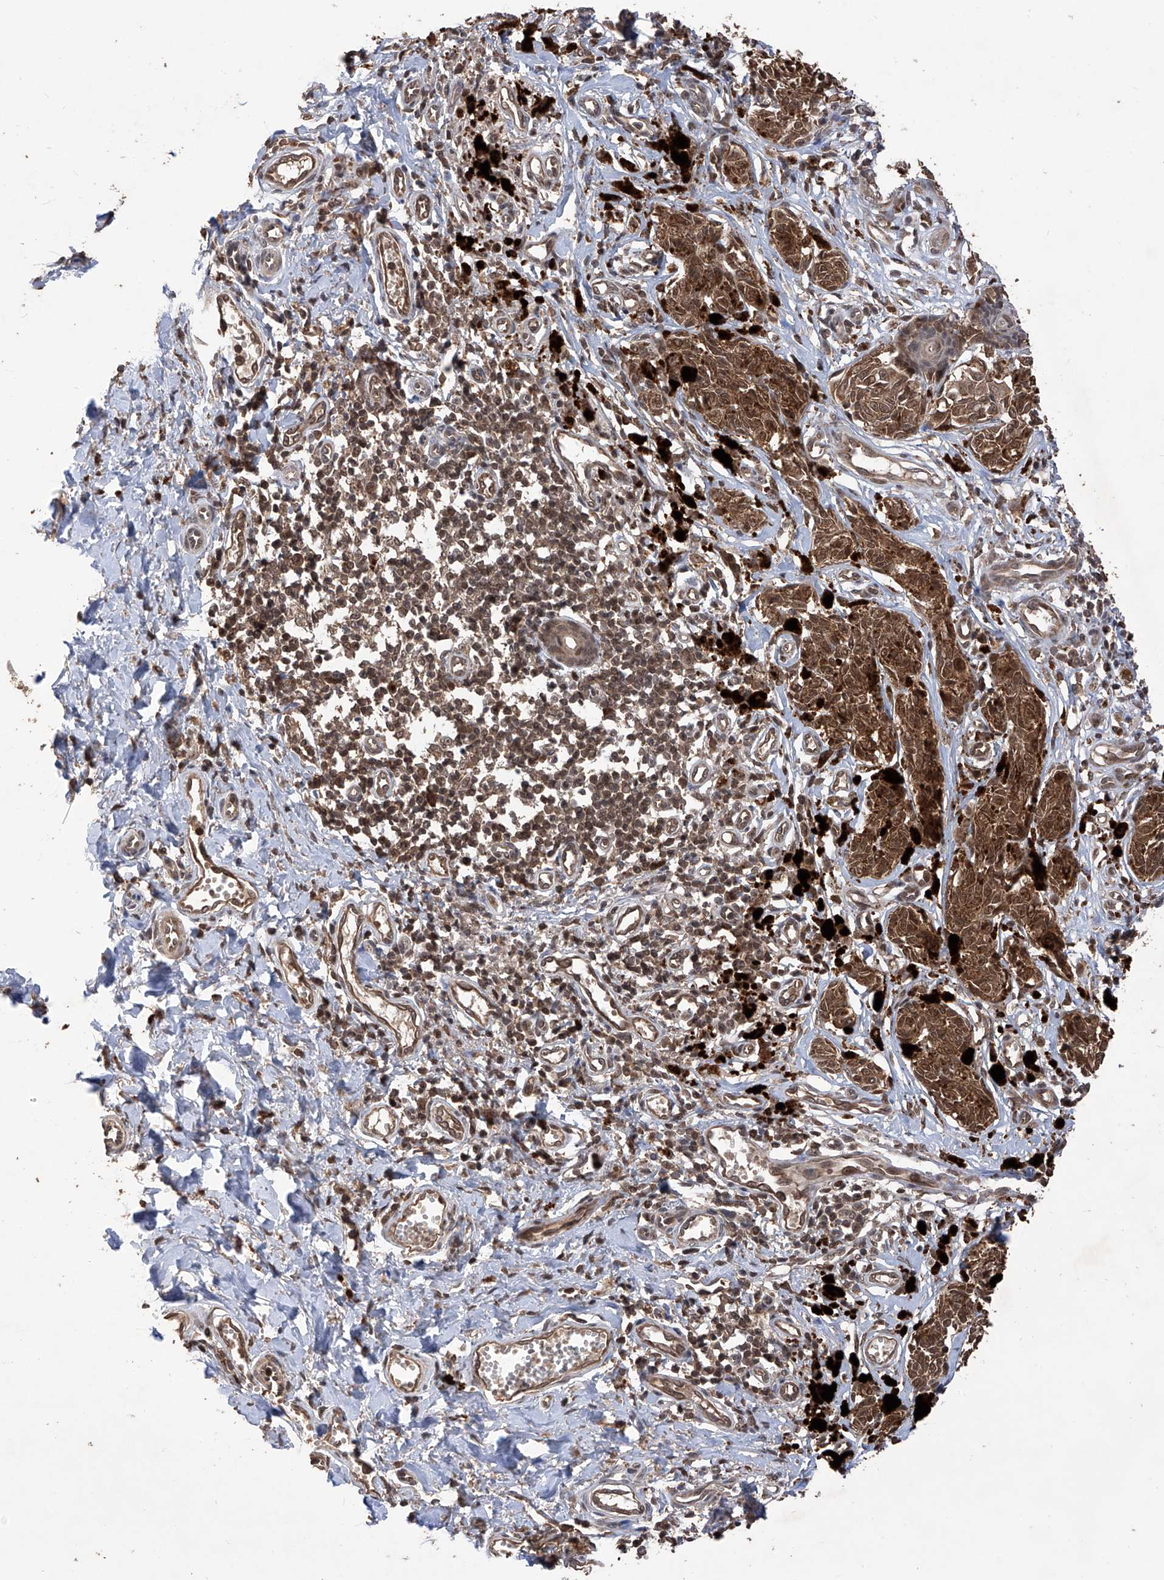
{"staining": {"intensity": "moderate", "quantity": ">75%", "location": "cytoplasmic/membranous,nuclear"}, "tissue": "melanoma", "cell_type": "Tumor cells", "image_type": "cancer", "snomed": [{"axis": "morphology", "description": "Malignant melanoma, NOS"}, {"axis": "topography", "description": "Skin"}], "caption": "Protein expression analysis of human melanoma reveals moderate cytoplasmic/membranous and nuclear expression in approximately >75% of tumor cells.", "gene": "LYSMD4", "patient": {"sex": "male", "age": 53}}